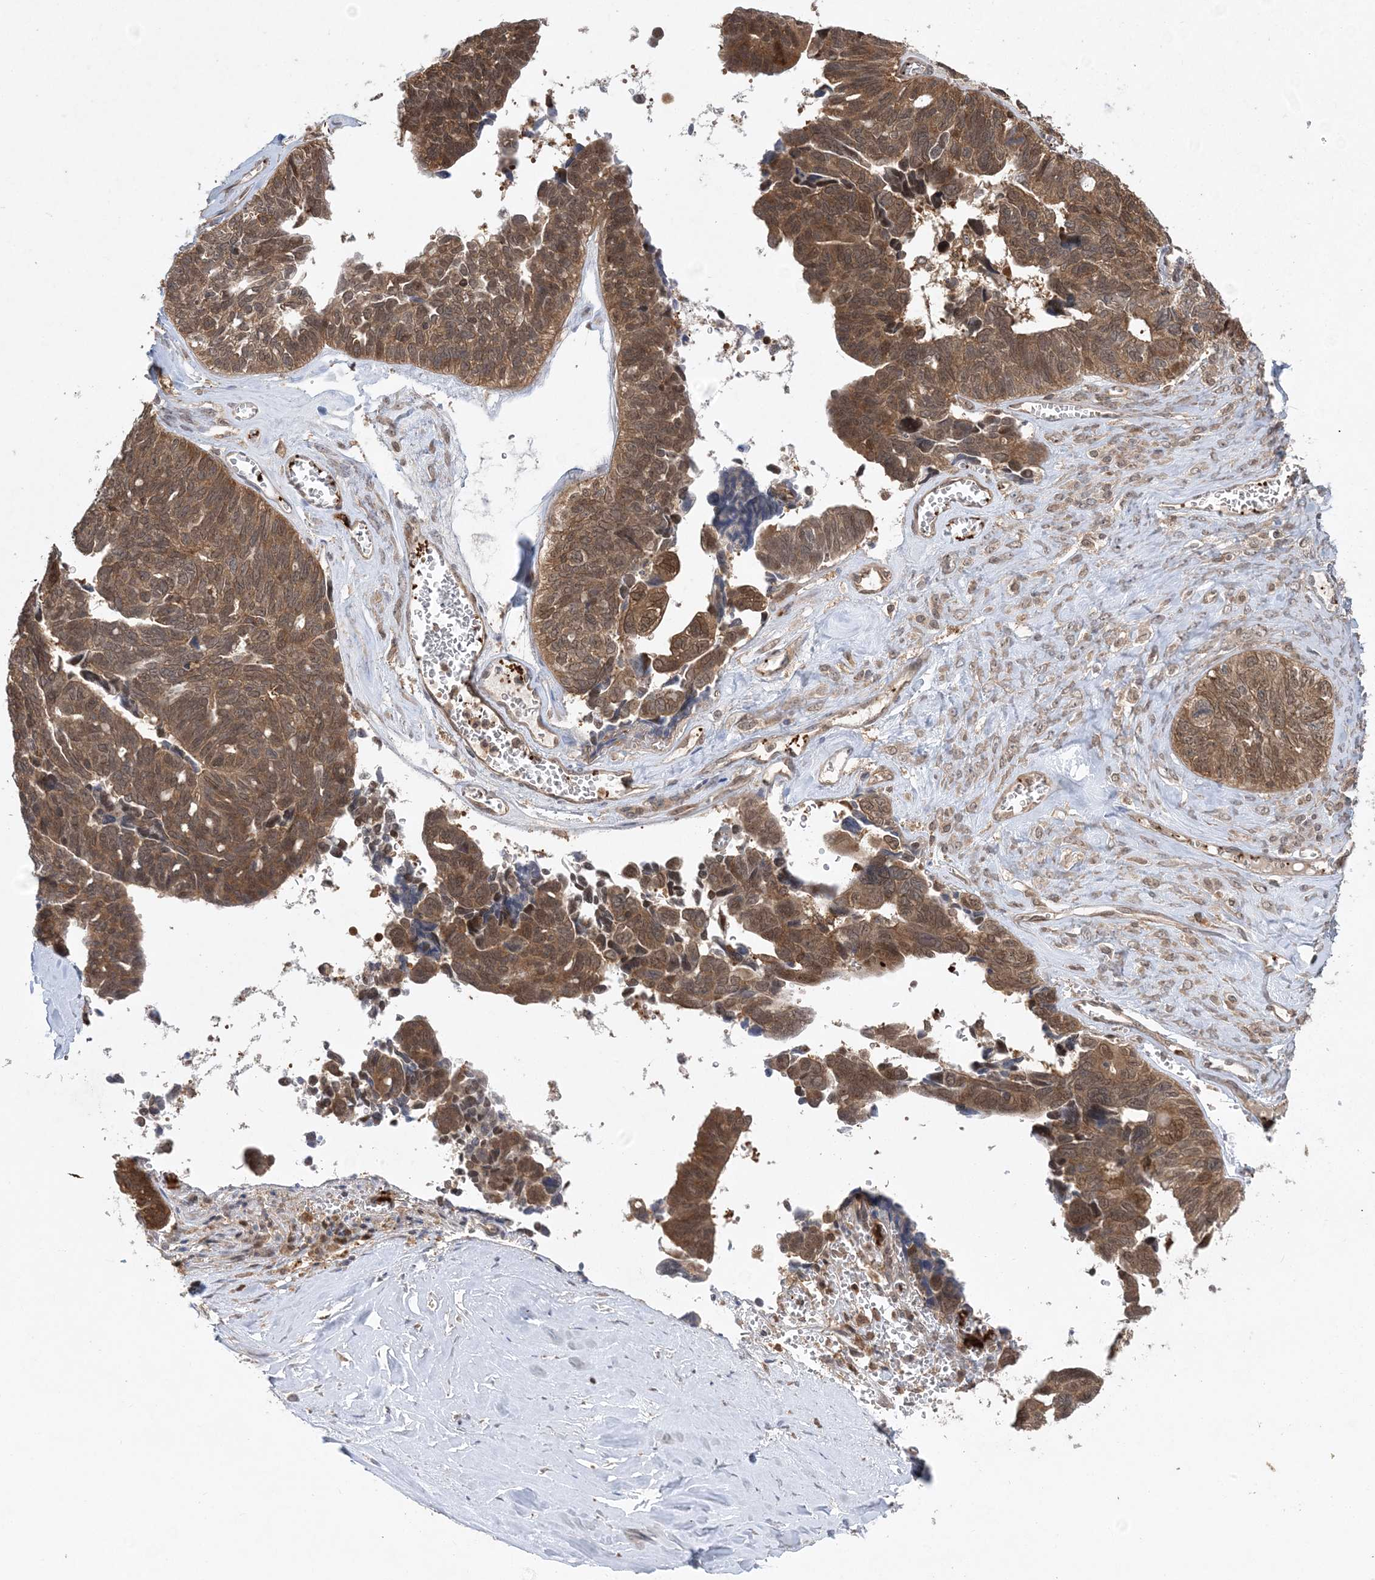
{"staining": {"intensity": "moderate", "quantity": ">75%", "location": "cytoplasmic/membranous,nuclear"}, "tissue": "ovarian cancer", "cell_type": "Tumor cells", "image_type": "cancer", "snomed": [{"axis": "morphology", "description": "Cystadenocarcinoma, serous, NOS"}, {"axis": "topography", "description": "Ovary"}], "caption": "Immunohistochemistry micrograph of neoplastic tissue: human ovarian cancer stained using immunohistochemistry (IHC) reveals medium levels of moderate protein expression localized specifically in the cytoplasmic/membranous and nuclear of tumor cells, appearing as a cytoplasmic/membranous and nuclear brown color.", "gene": "ACYP1", "patient": {"sex": "female", "age": 79}}